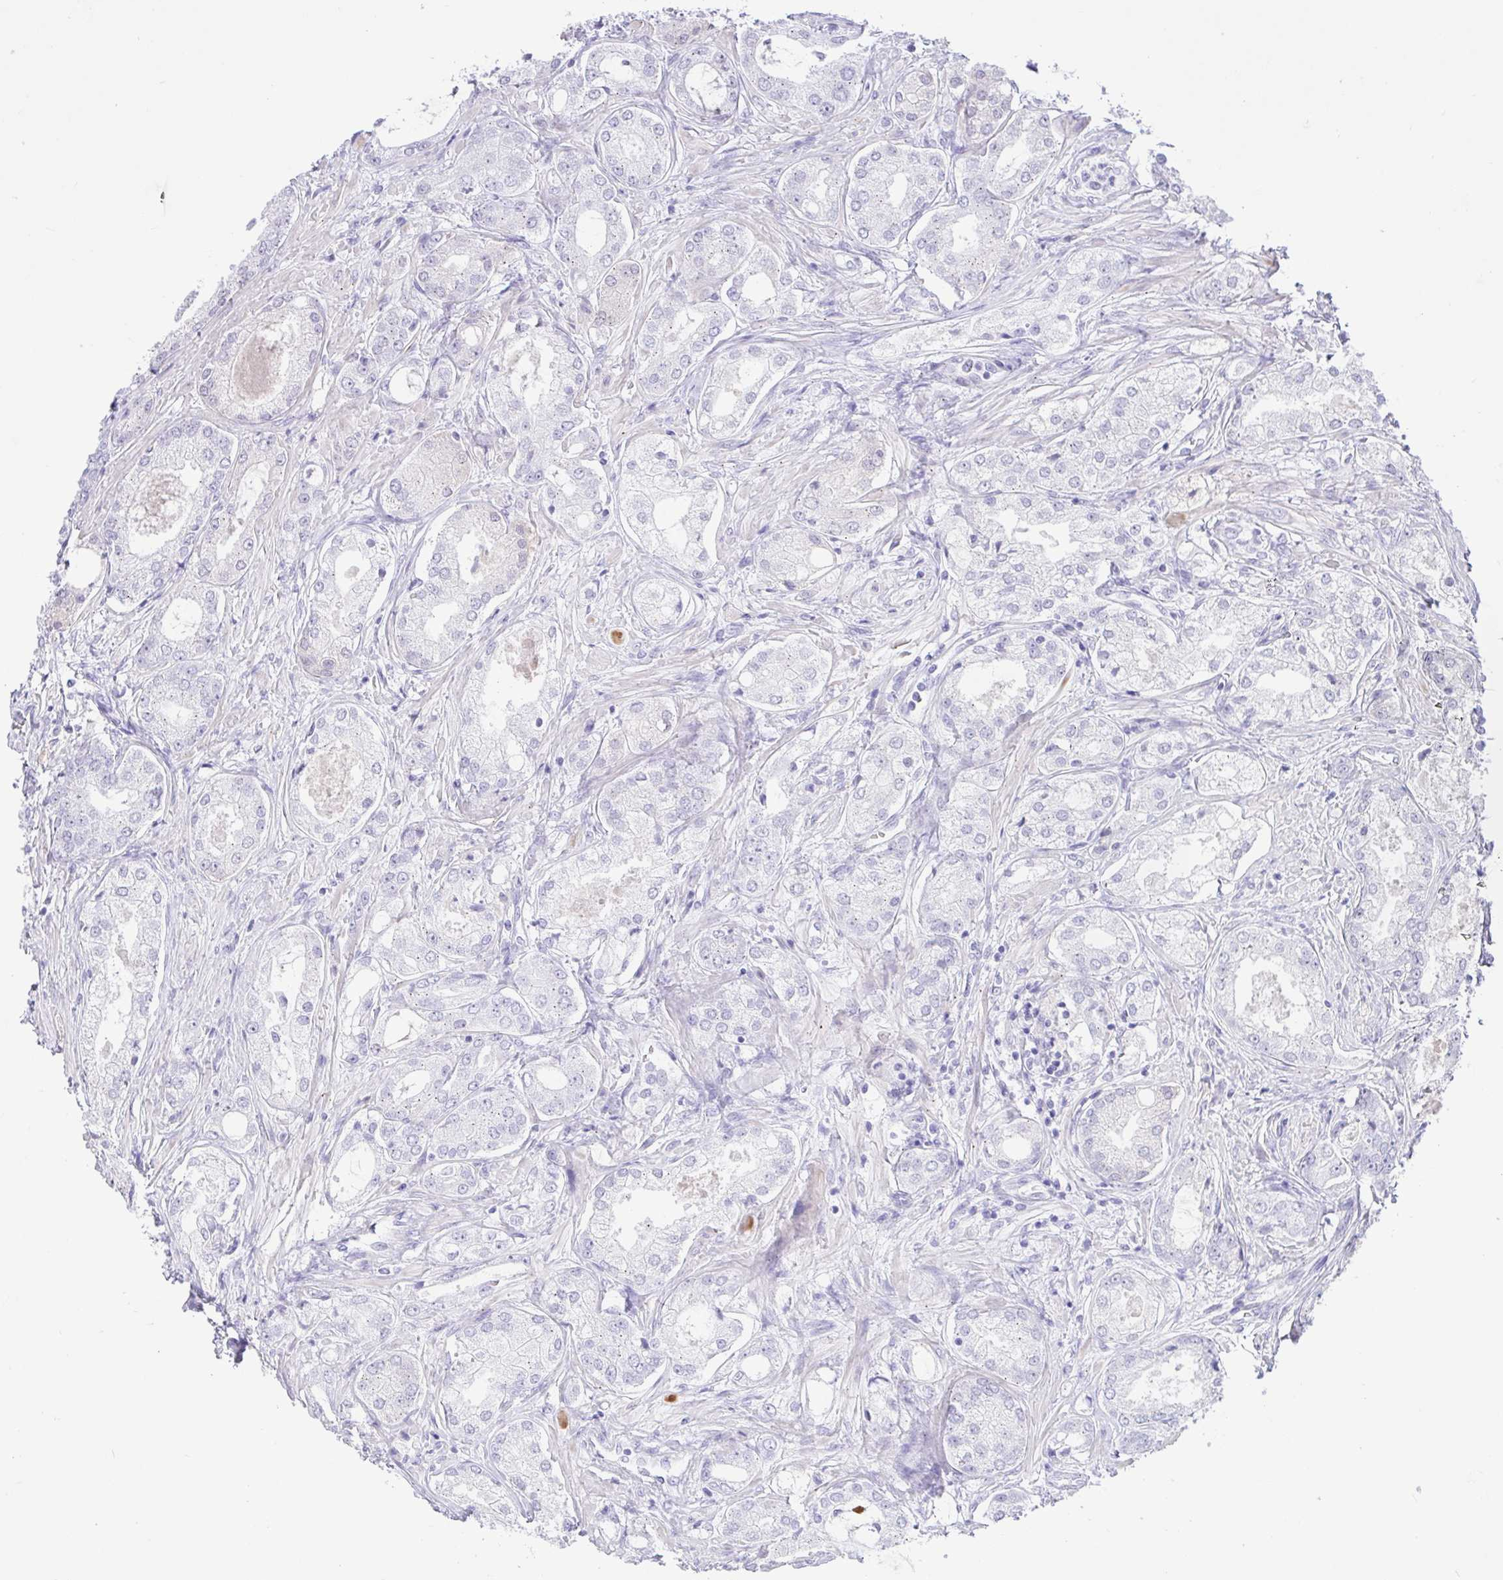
{"staining": {"intensity": "negative", "quantity": "none", "location": "none"}, "tissue": "prostate cancer", "cell_type": "Tumor cells", "image_type": "cancer", "snomed": [{"axis": "morphology", "description": "Adenocarcinoma, Low grade"}, {"axis": "topography", "description": "Prostate"}], "caption": "Immunohistochemistry of prostate adenocarcinoma (low-grade) exhibits no expression in tumor cells.", "gene": "REEP1", "patient": {"sex": "male", "age": 68}}